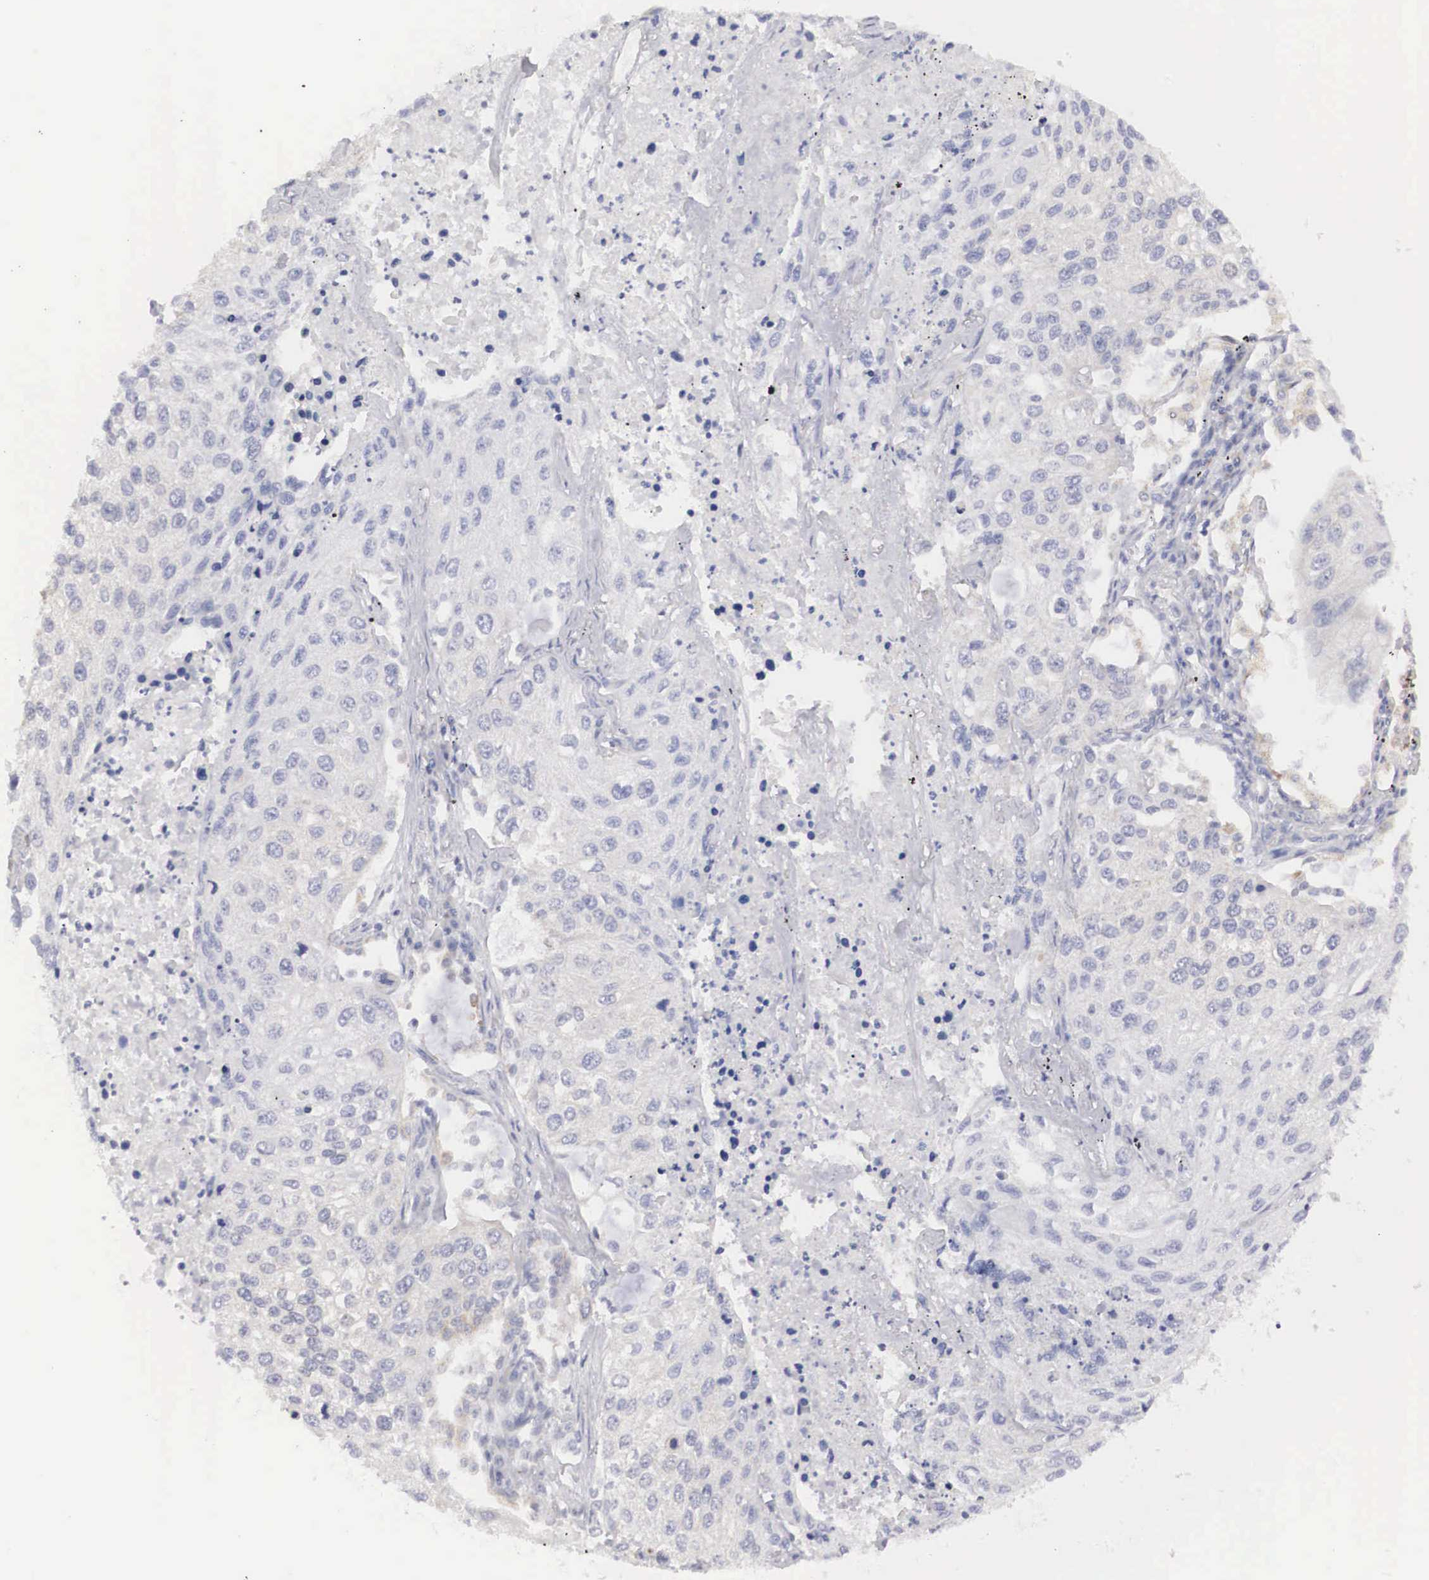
{"staining": {"intensity": "negative", "quantity": "none", "location": "none"}, "tissue": "lung cancer", "cell_type": "Tumor cells", "image_type": "cancer", "snomed": [{"axis": "morphology", "description": "Squamous cell carcinoma, NOS"}, {"axis": "topography", "description": "Lung"}], "caption": "IHC of human lung squamous cell carcinoma demonstrates no staining in tumor cells.", "gene": "ARMCX3", "patient": {"sex": "male", "age": 75}}